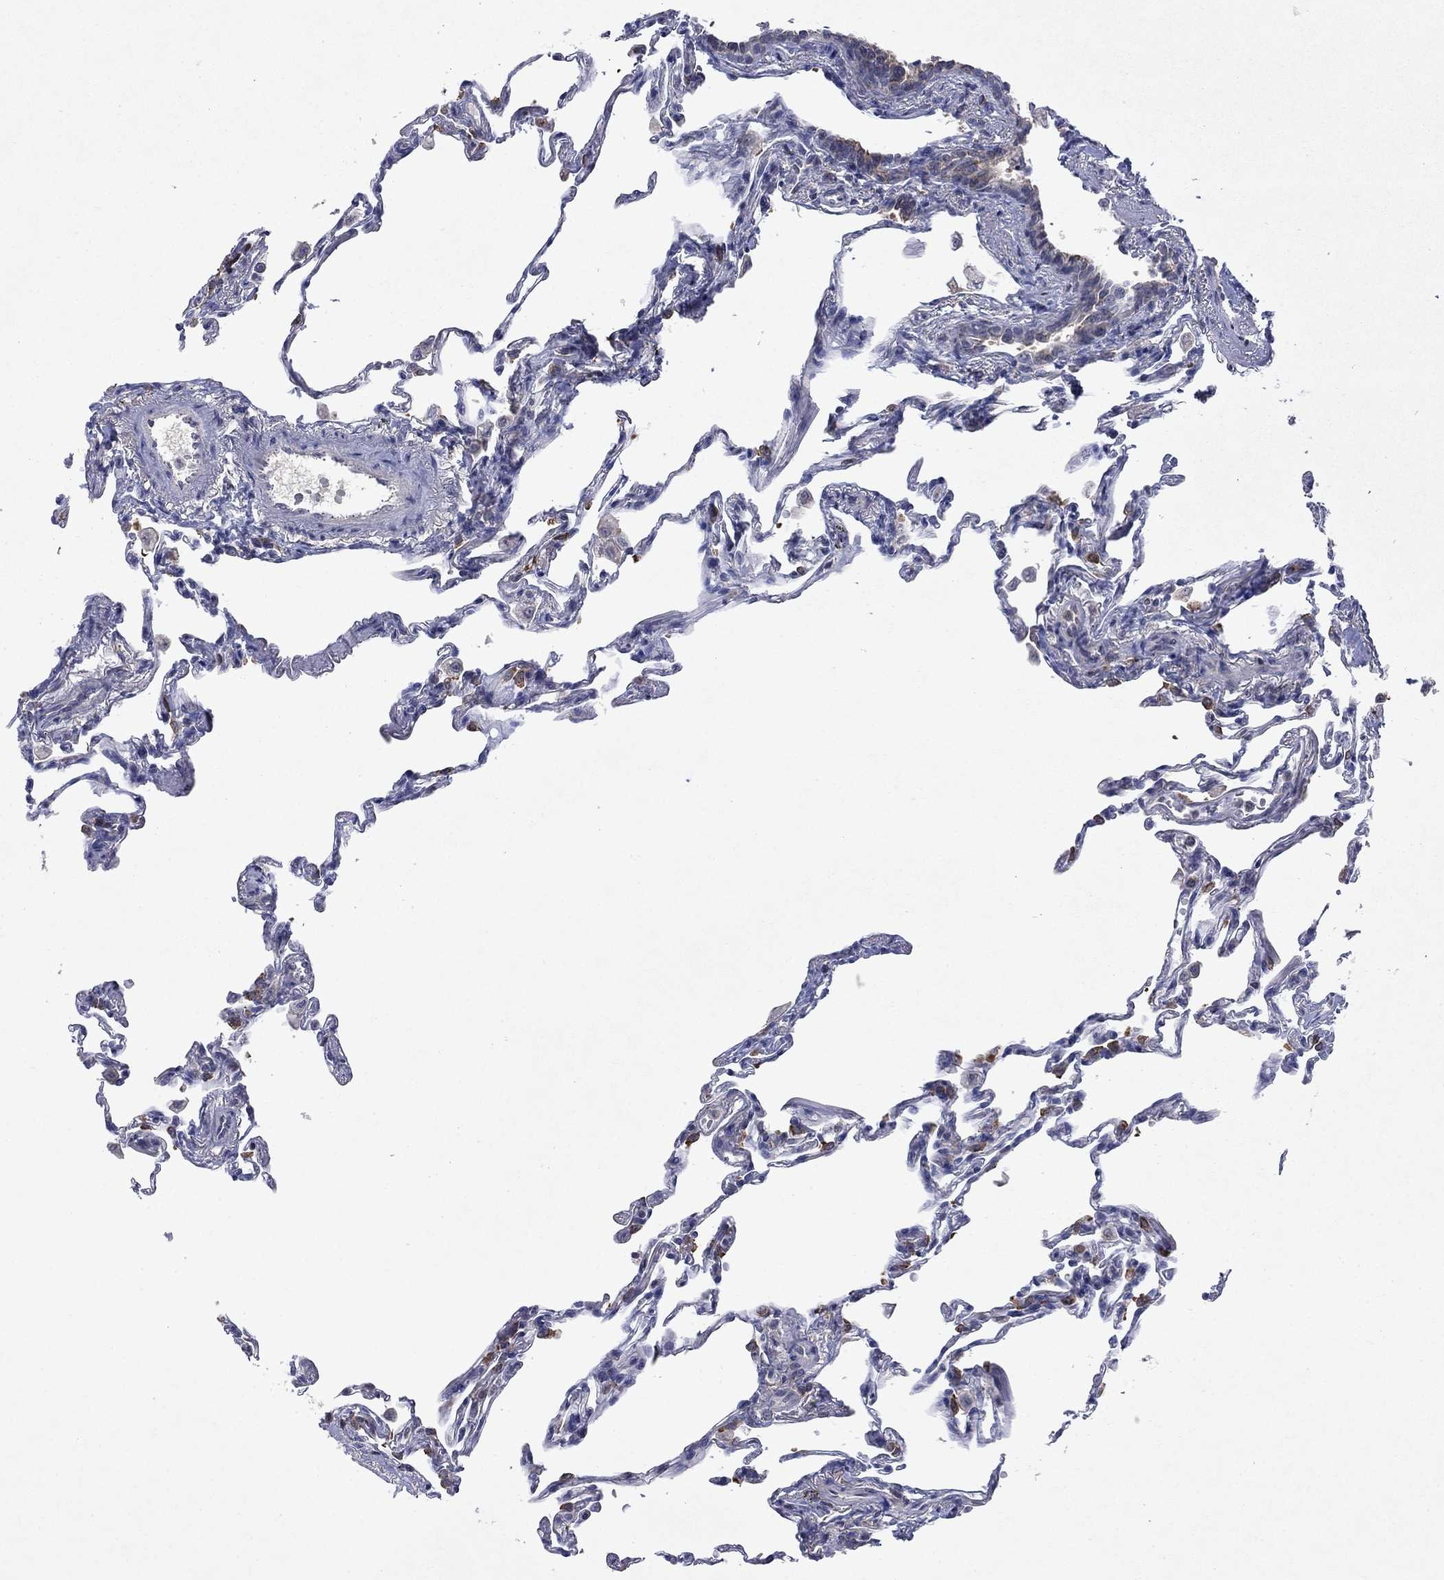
{"staining": {"intensity": "moderate", "quantity": "<25%", "location": "cytoplasmic/membranous"}, "tissue": "lung", "cell_type": "Alveolar cells", "image_type": "normal", "snomed": [{"axis": "morphology", "description": "Normal tissue, NOS"}, {"axis": "topography", "description": "Lung"}], "caption": "IHC of normal lung reveals low levels of moderate cytoplasmic/membranous expression in about <25% of alveolar cells. (DAB IHC, brown staining for protein, blue staining for nuclei).", "gene": "TMEM97", "patient": {"sex": "female", "age": 57}}